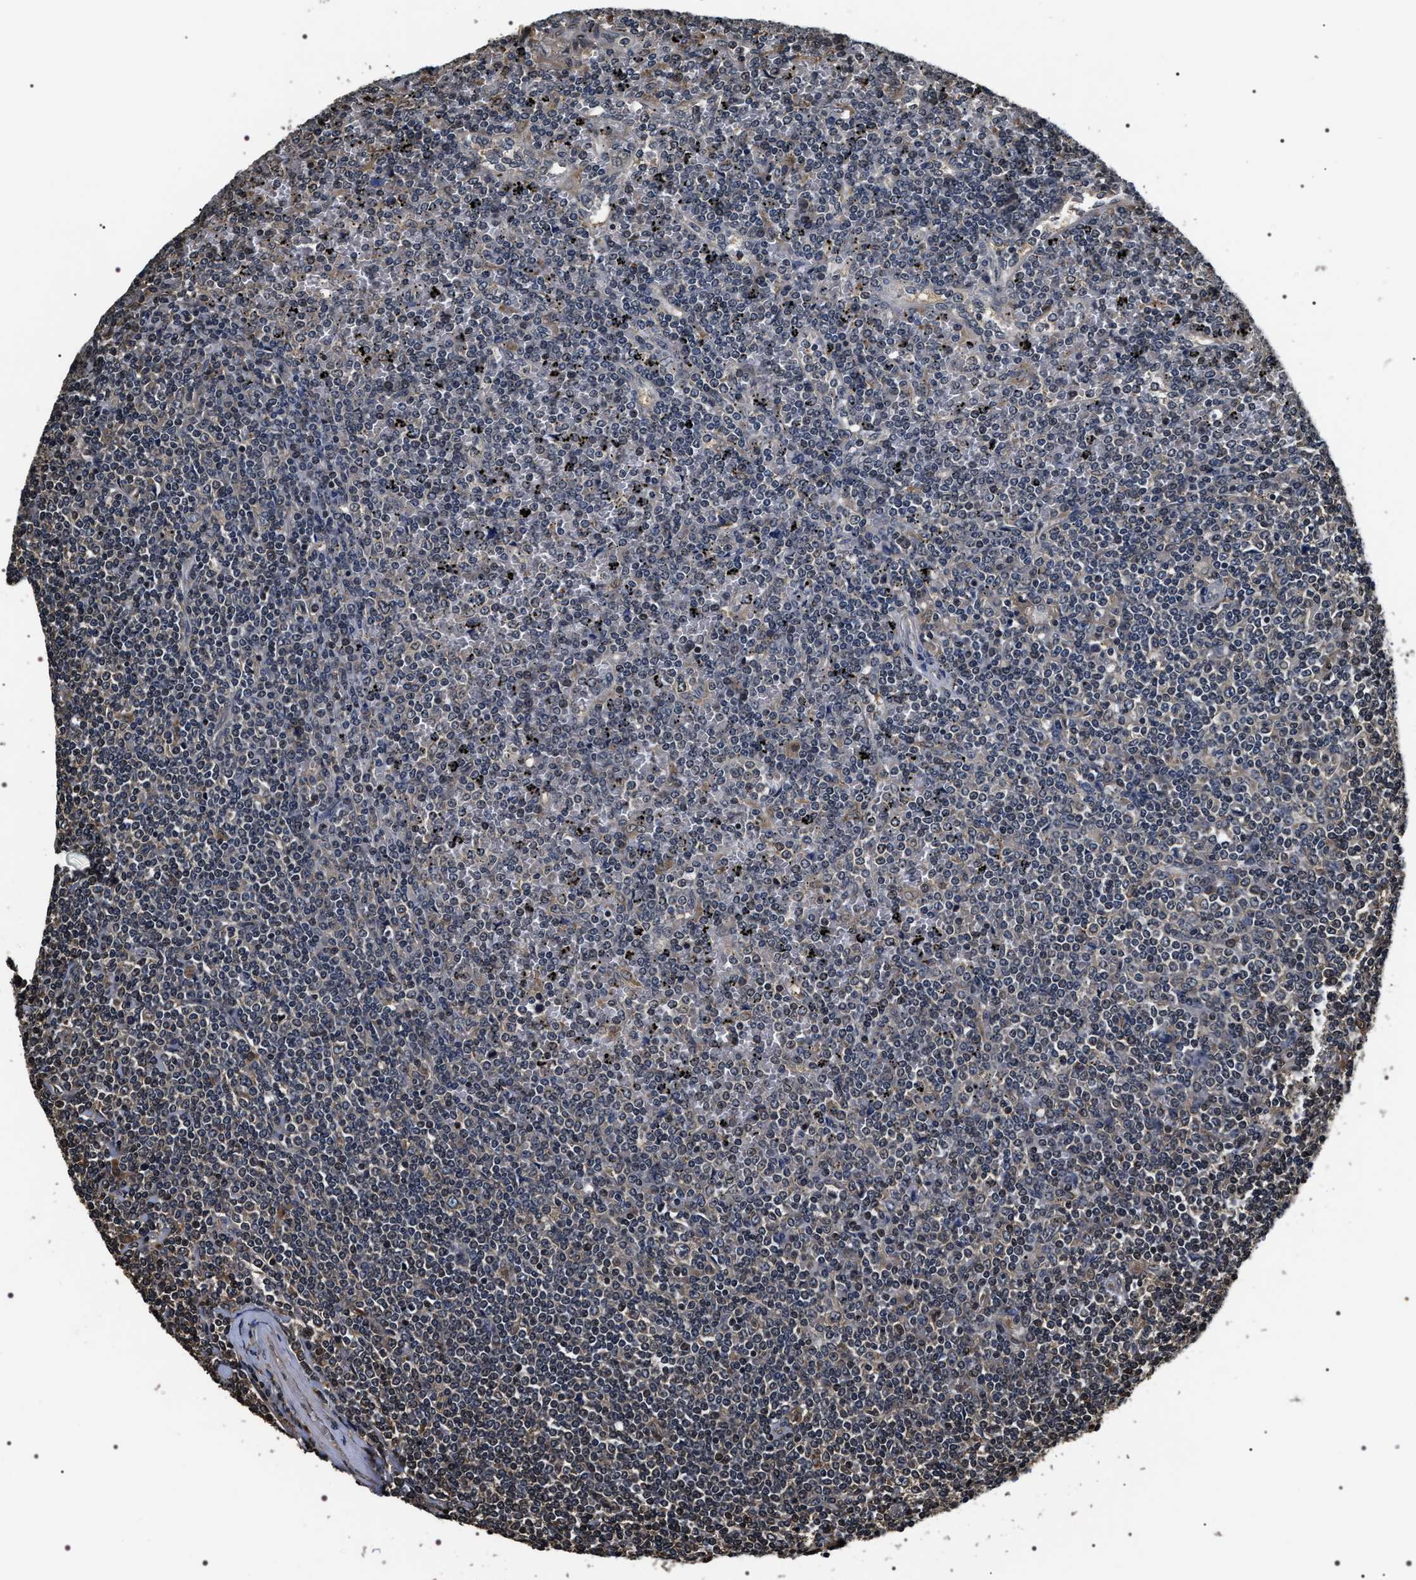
{"staining": {"intensity": "negative", "quantity": "none", "location": "none"}, "tissue": "lymphoma", "cell_type": "Tumor cells", "image_type": "cancer", "snomed": [{"axis": "morphology", "description": "Malignant lymphoma, non-Hodgkin's type, Low grade"}, {"axis": "topography", "description": "Spleen"}], "caption": "High power microscopy micrograph of an IHC image of malignant lymphoma, non-Hodgkin's type (low-grade), revealing no significant positivity in tumor cells.", "gene": "ARHGAP22", "patient": {"sex": "female", "age": 19}}